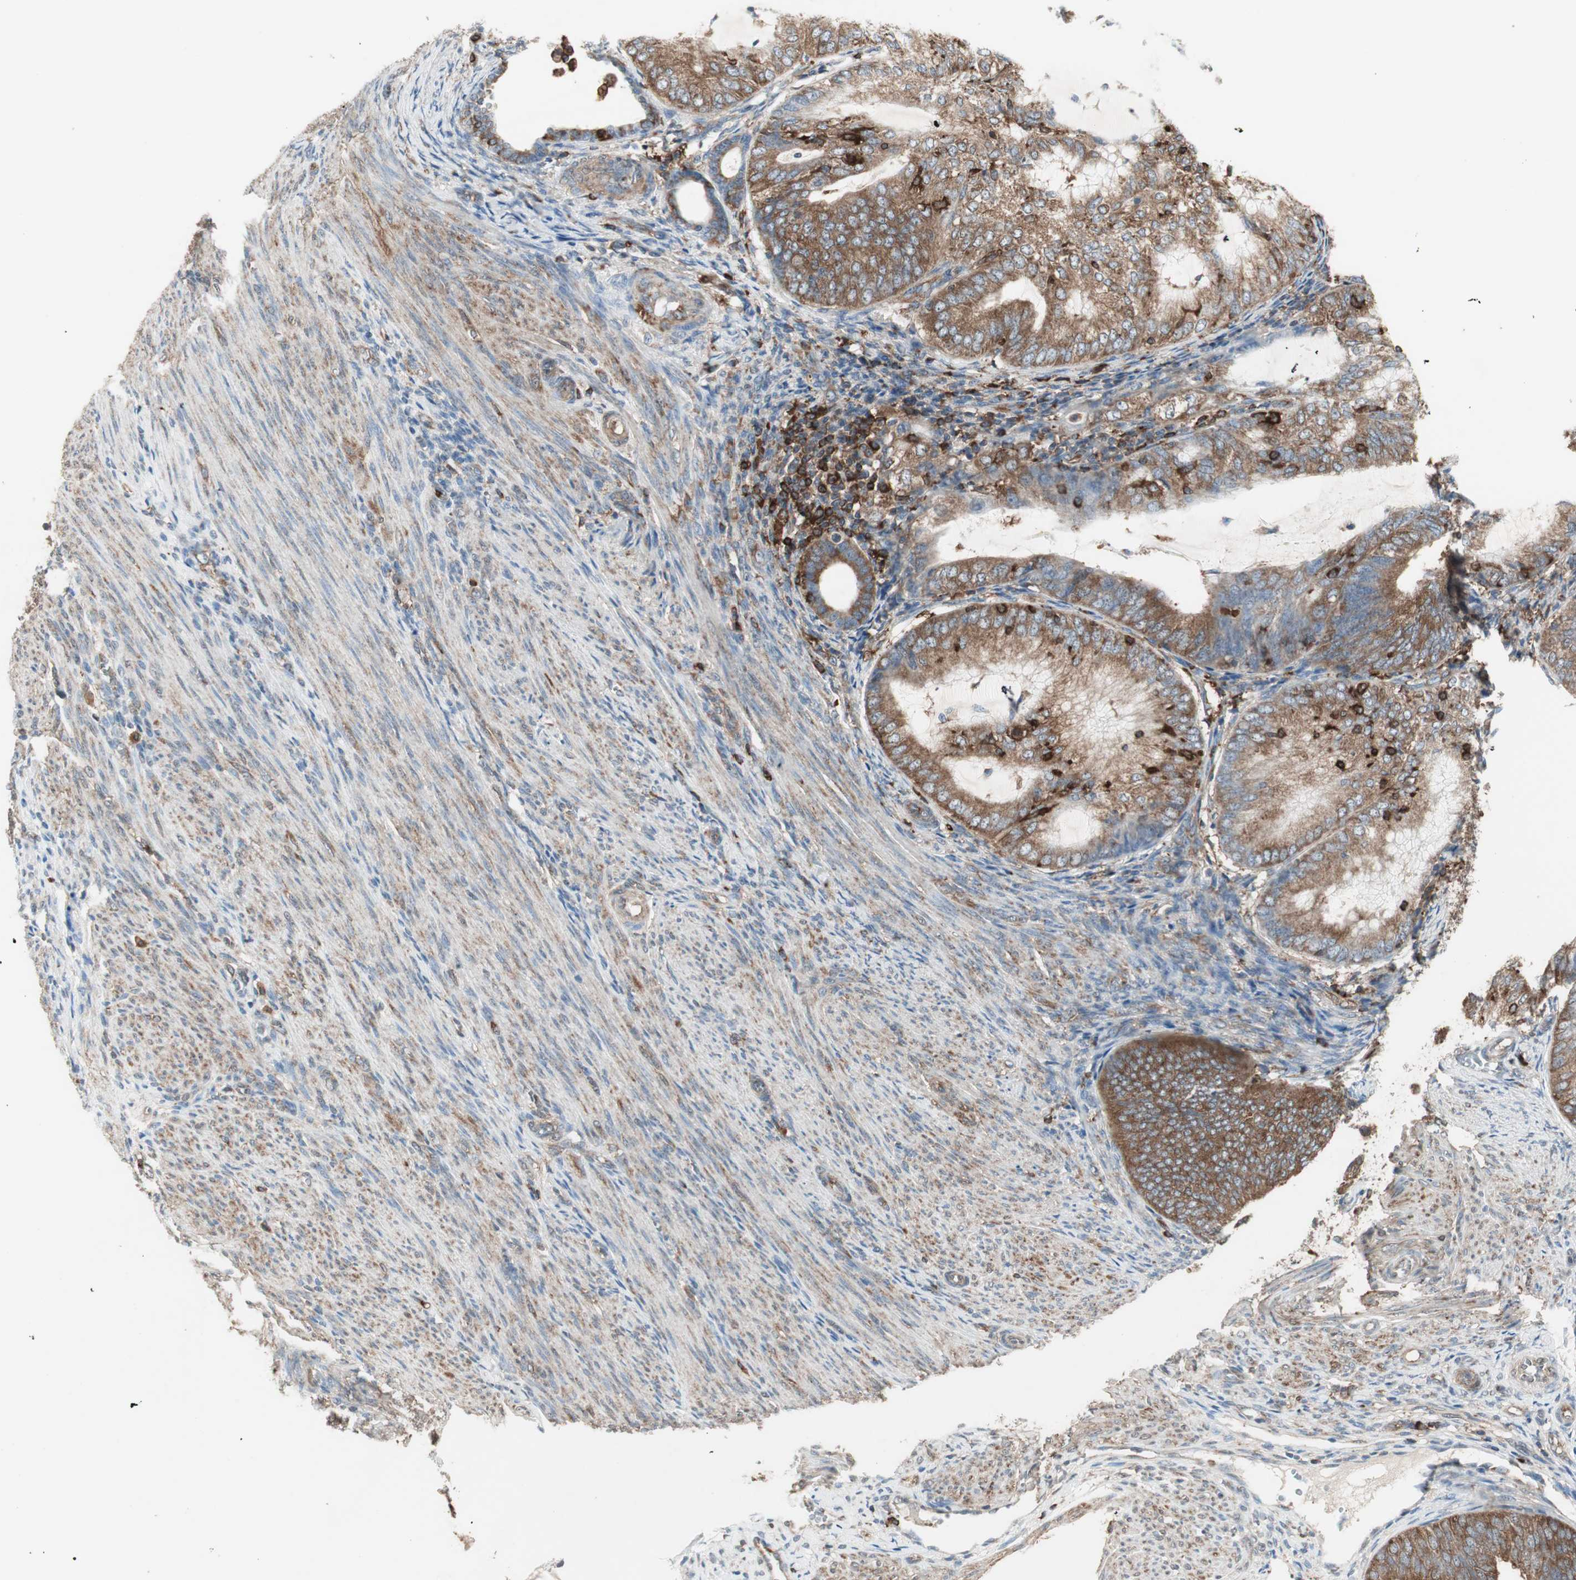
{"staining": {"intensity": "moderate", "quantity": ">75%", "location": "cytoplasmic/membranous"}, "tissue": "endometrial cancer", "cell_type": "Tumor cells", "image_type": "cancer", "snomed": [{"axis": "morphology", "description": "Adenocarcinoma, NOS"}, {"axis": "topography", "description": "Endometrium"}], "caption": "Endometrial cancer (adenocarcinoma) stained with a protein marker reveals moderate staining in tumor cells.", "gene": "MMP3", "patient": {"sex": "female", "age": 81}}